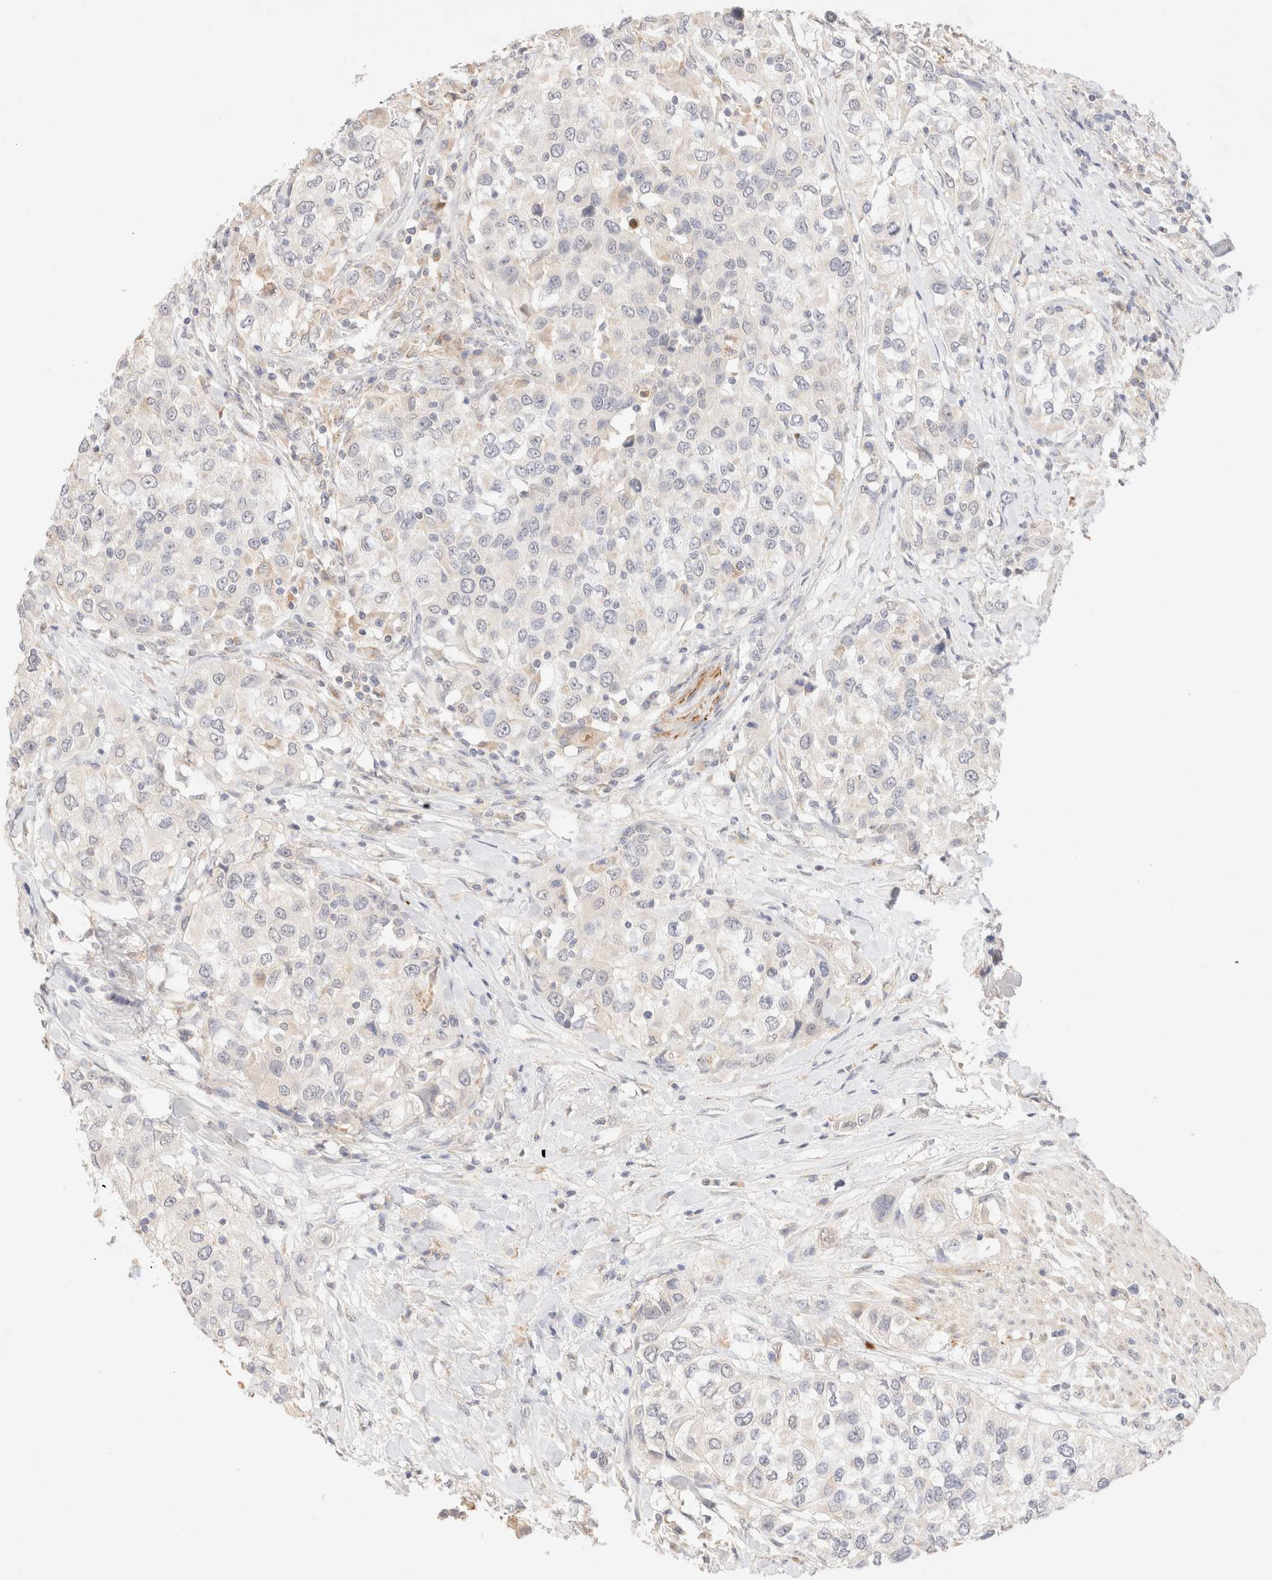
{"staining": {"intensity": "negative", "quantity": "none", "location": "none"}, "tissue": "urothelial cancer", "cell_type": "Tumor cells", "image_type": "cancer", "snomed": [{"axis": "morphology", "description": "Urothelial carcinoma, High grade"}, {"axis": "topography", "description": "Urinary bladder"}], "caption": "High magnification brightfield microscopy of urothelial cancer stained with DAB (brown) and counterstained with hematoxylin (blue): tumor cells show no significant positivity.", "gene": "SNTB1", "patient": {"sex": "female", "age": 80}}